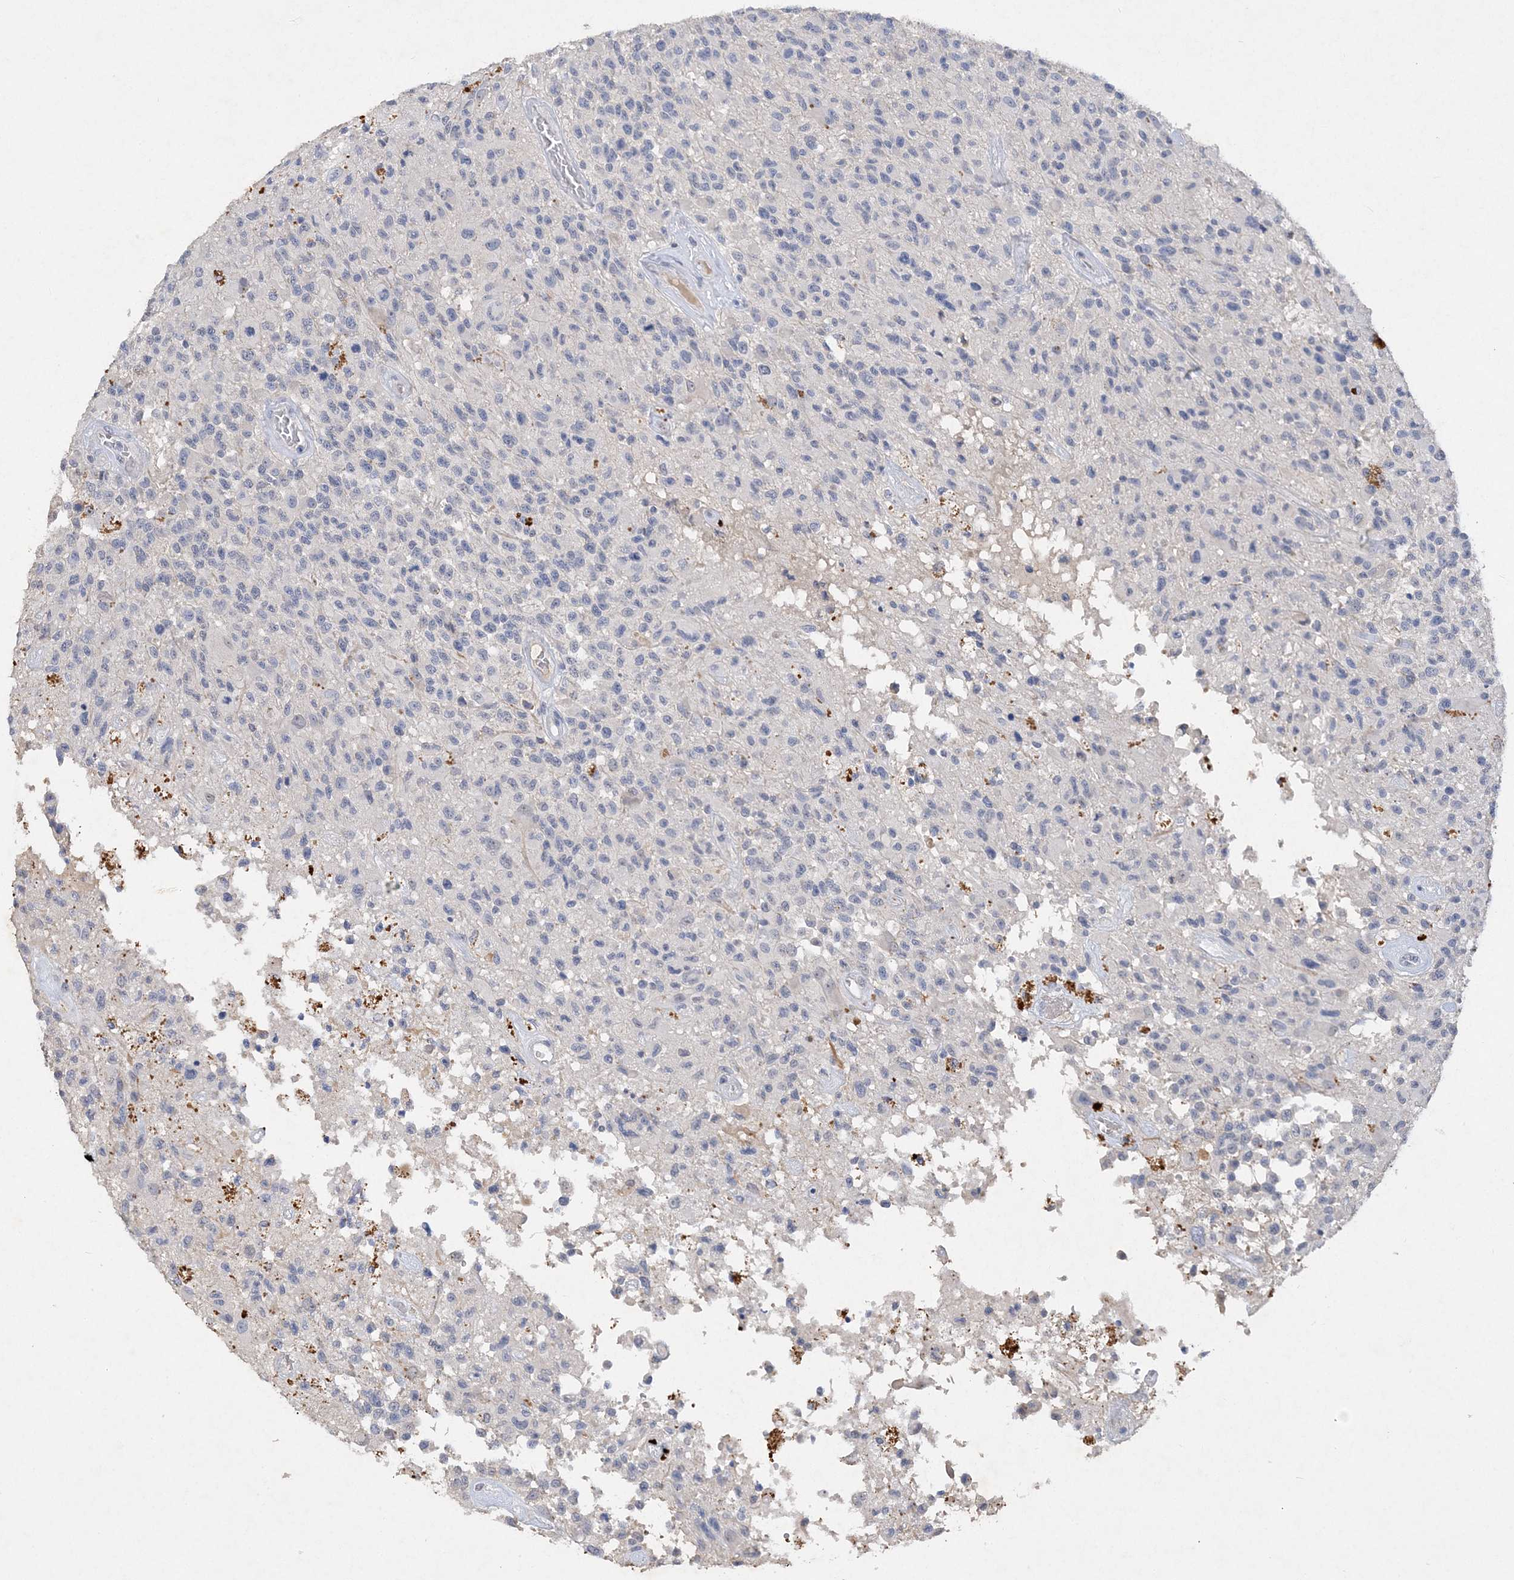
{"staining": {"intensity": "negative", "quantity": "none", "location": "none"}, "tissue": "glioma", "cell_type": "Tumor cells", "image_type": "cancer", "snomed": [{"axis": "morphology", "description": "Glioma, malignant, High grade"}, {"axis": "morphology", "description": "Glioblastoma, NOS"}, {"axis": "topography", "description": "Brain"}], "caption": "There is no significant positivity in tumor cells of malignant glioma (high-grade).", "gene": "C11orf58", "patient": {"sex": "male", "age": 60}}